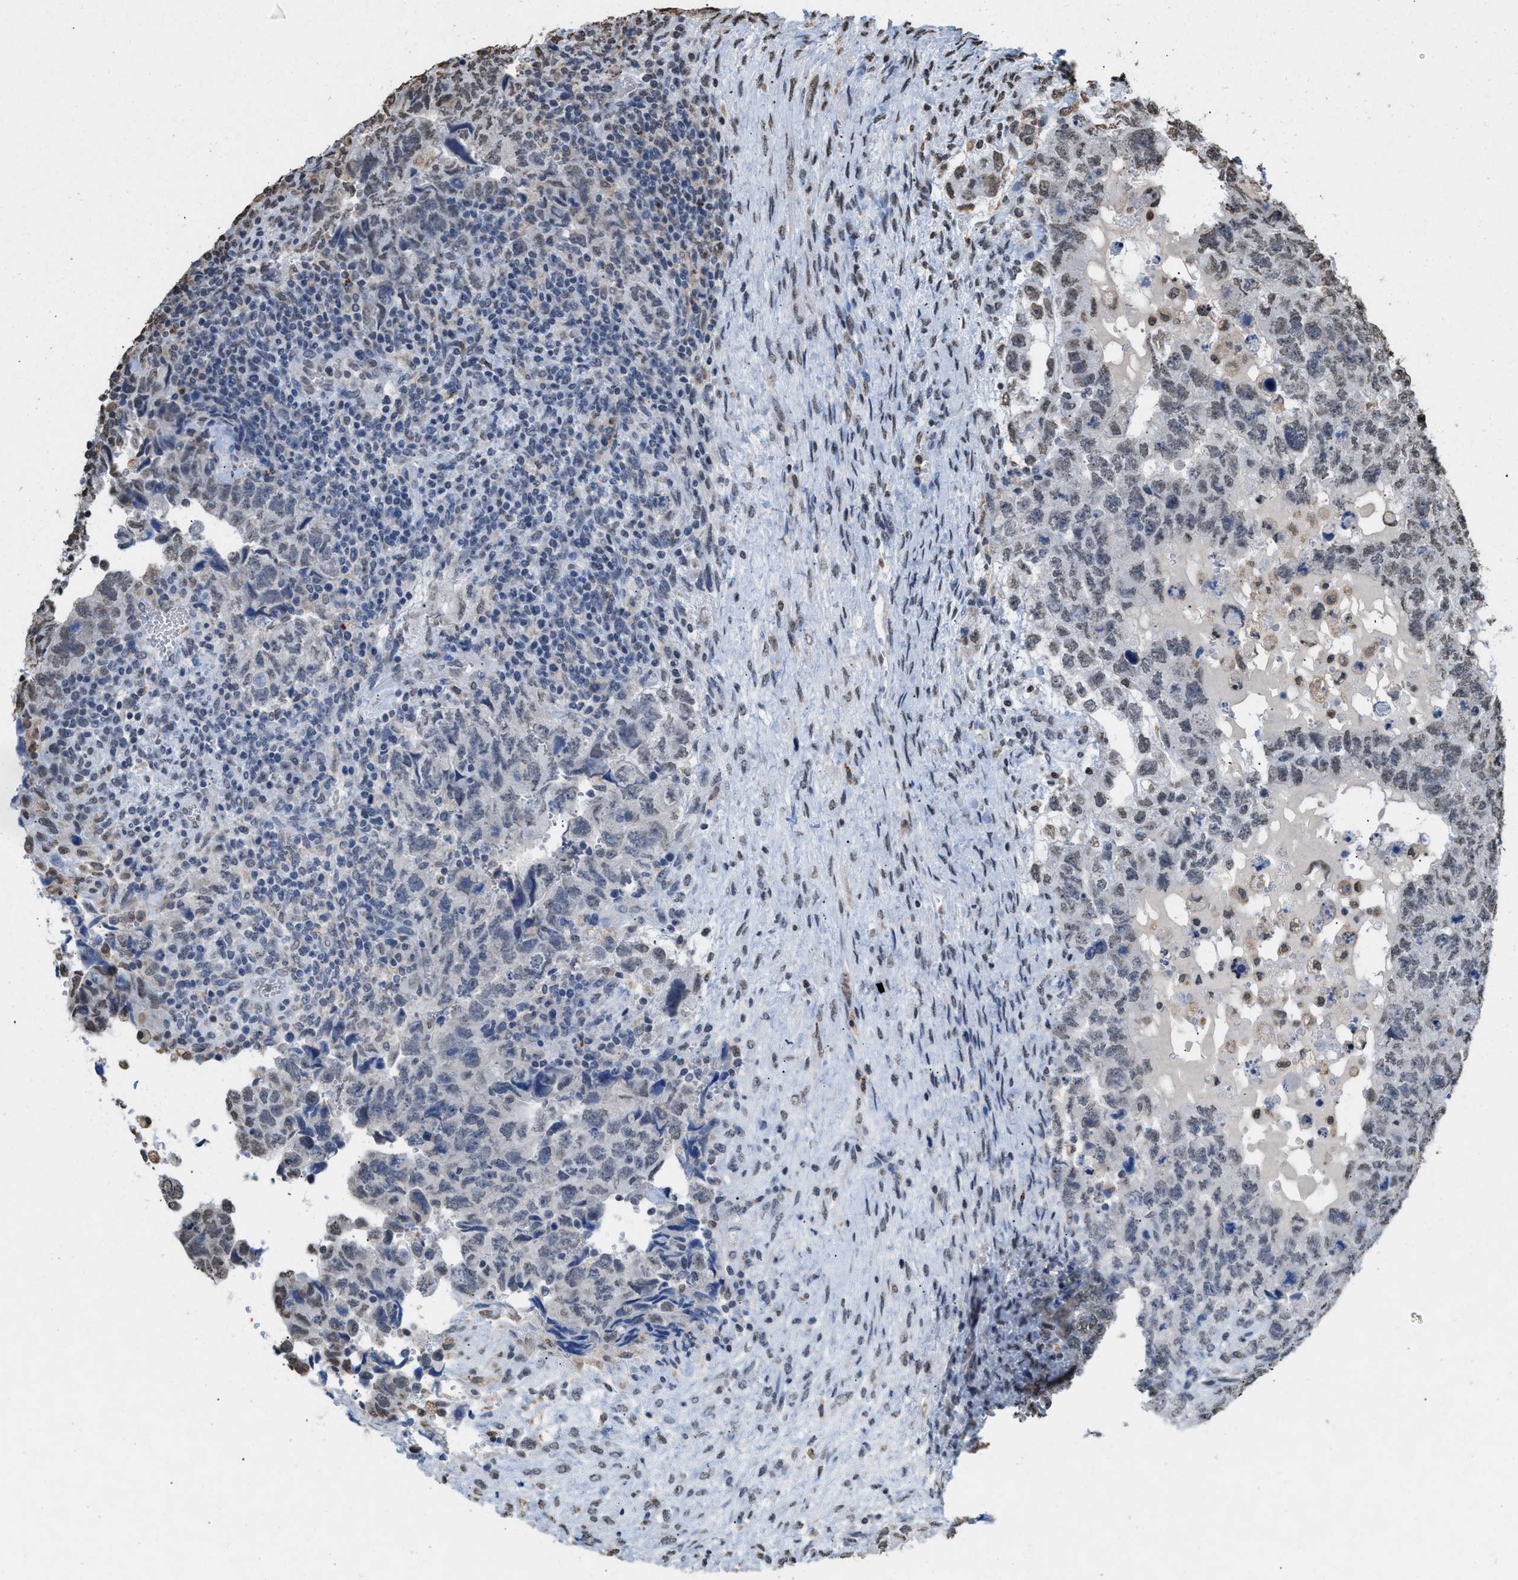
{"staining": {"intensity": "weak", "quantity": "<25%", "location": "nuclear"}, "tissue": "testis cancer", "cell_type": "Tumor cells", "image_type": "cancer", "snomed": [{"axis": "morphology", "description": "Carcinoma, Embryonal, NOS"}, {"axis": "topography", "description": "Testis"}], "caption": "The photomicrograph reveals no significant staining in tumor cells of testis cancer.", "gene": "NUP88", "patient": {"sex": "male", "age": 36}}